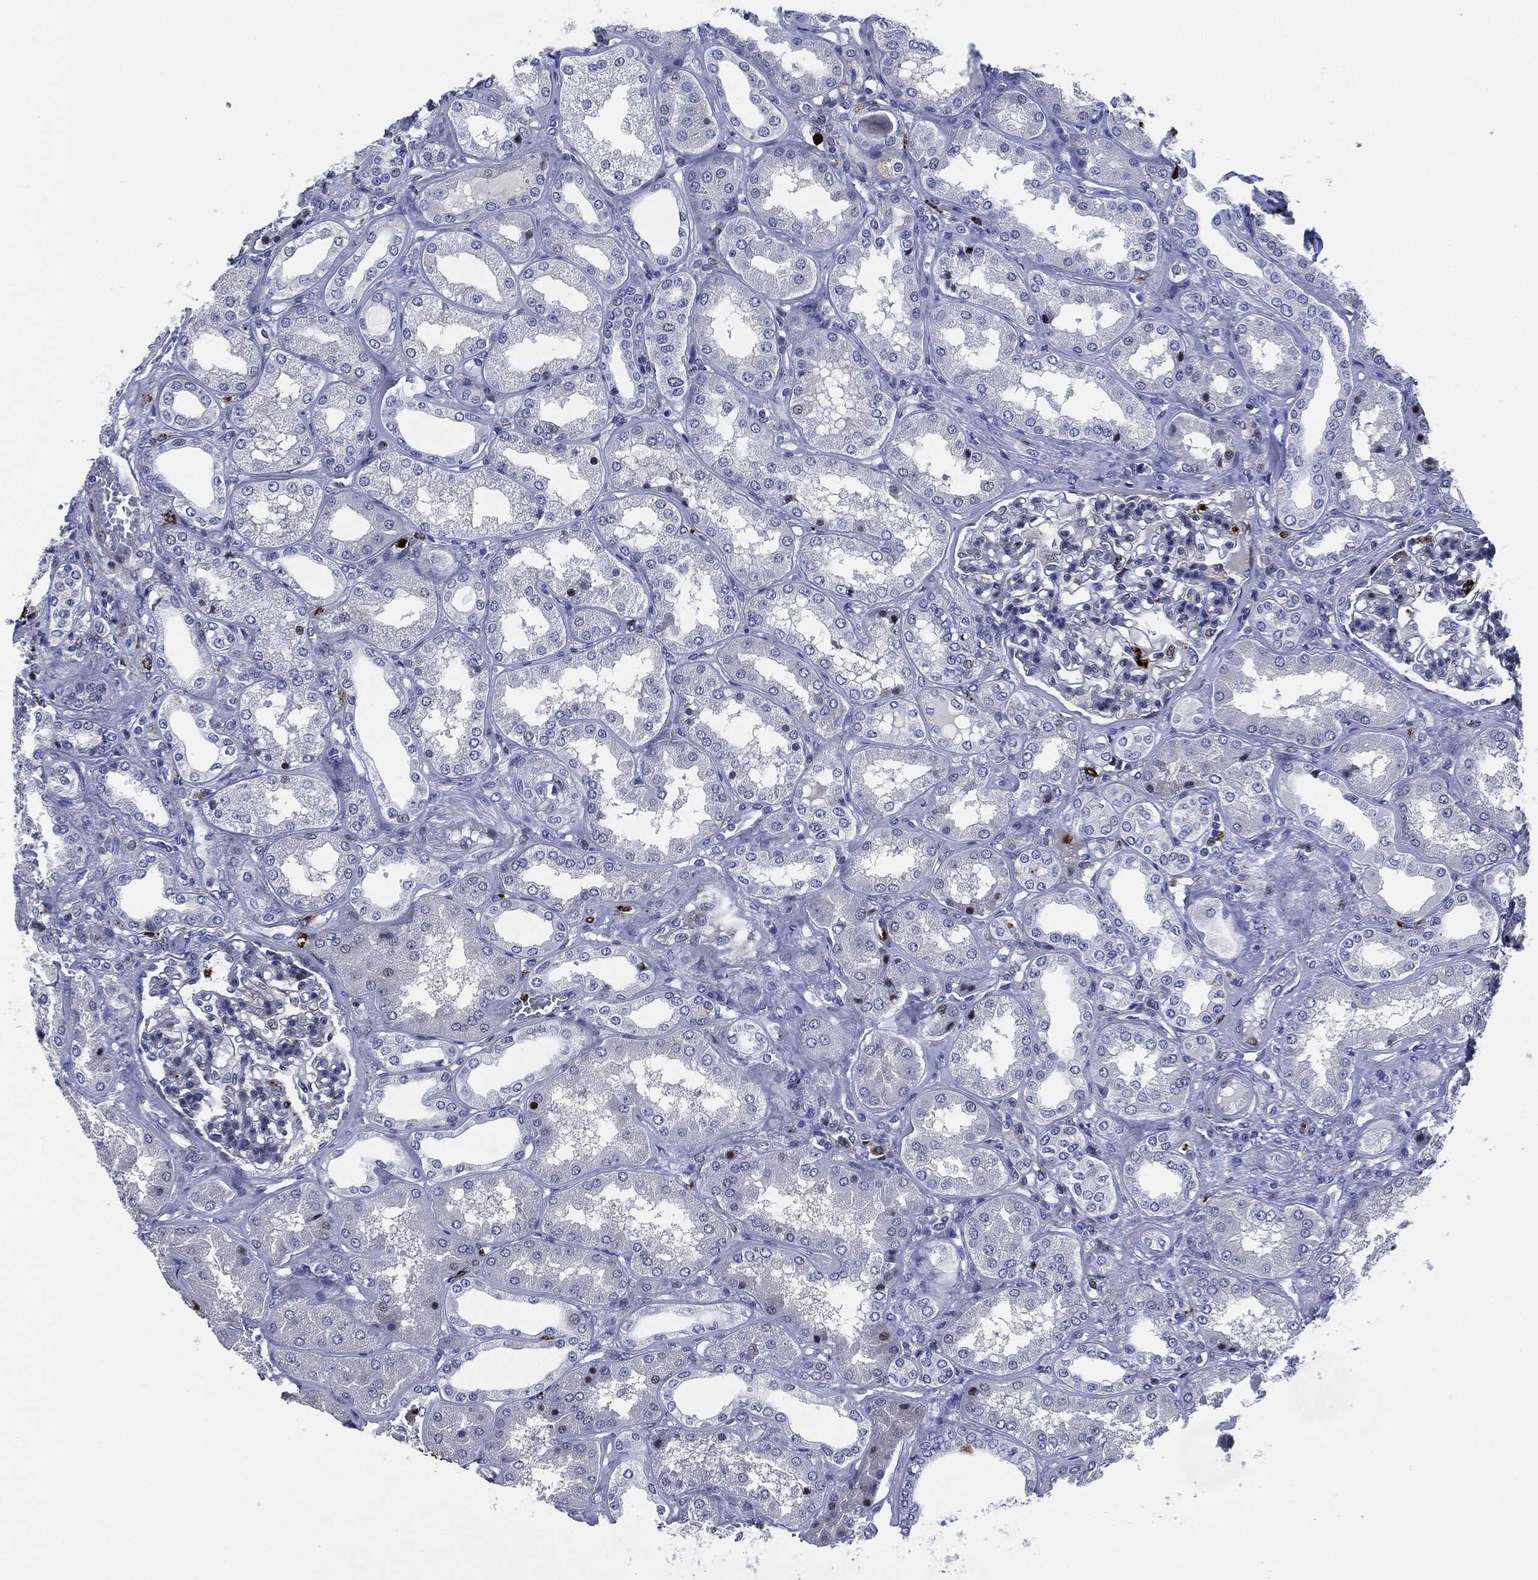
{"staining": {"intensity": "strong", "quantity": "<25%", "location": "cytoplasmic/membranous,nuclear"}, "tissue": "kidney", "cell_type": "Cells in glomeruli", "image_type": "normal", "snomed": [{"axis": "morphology", "description": "Normal tissue, NOS"}, {"axis": "topography", "description": "Kidney"}], "caption": "Protein expression analysis of benign kidney reveals strong cytoplasmic/membranous,nuclear positivity in approximately <25% of cells in glomeruli. (Brightfield microscopy of DAB IHC at high magnification).", "gene": "MPO", "patient": {"sex": "female", "age": 56}}